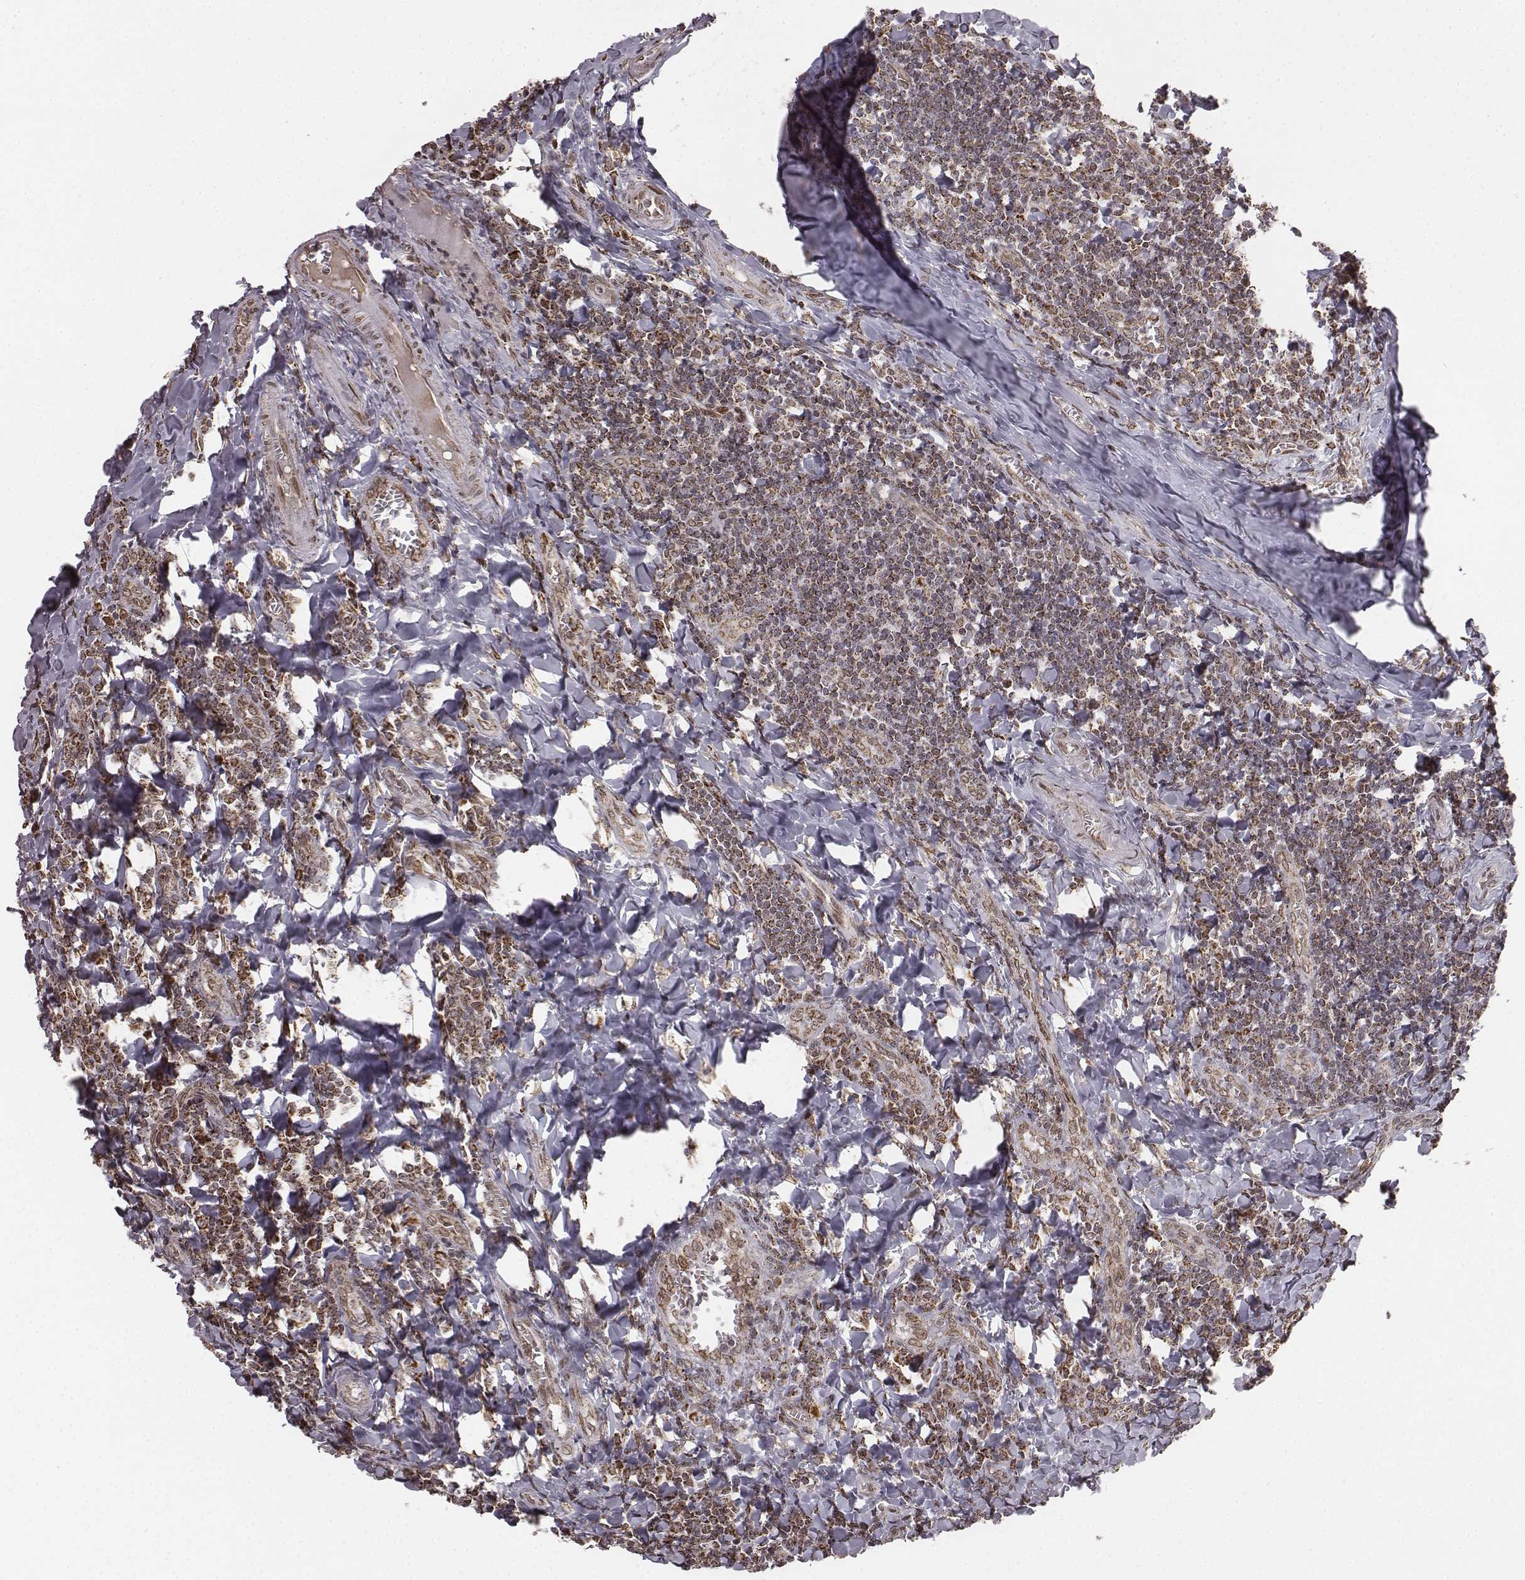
{"staining": {"intensity": "moderate", "quantity": ">75%", "location": "cytoplasmic/membranous"}, "tissue": "tonsil", "cell_type": "Germinal center cells", "image_type": "normal", "snomed": [{"axis": "morphology", "description": "Normal tissue, NOS"}, {"axis": "morphology", "description": "Inflammation, NOS"}, {"axis": "topography", "description": "Tonsil"}], "caption": "An image of tonsil stained for a protein demonstrates moderate cytoplasmic/membranous brown staining in germinal center cells. Using DAB (3,3'-diaminobenzidine) (brown) and hematoxylin (blue) stains, captured at high magnification using brightfield microscopy.", "gene": "ACOT2", "patient": {"sex": "female", "age": 31}}